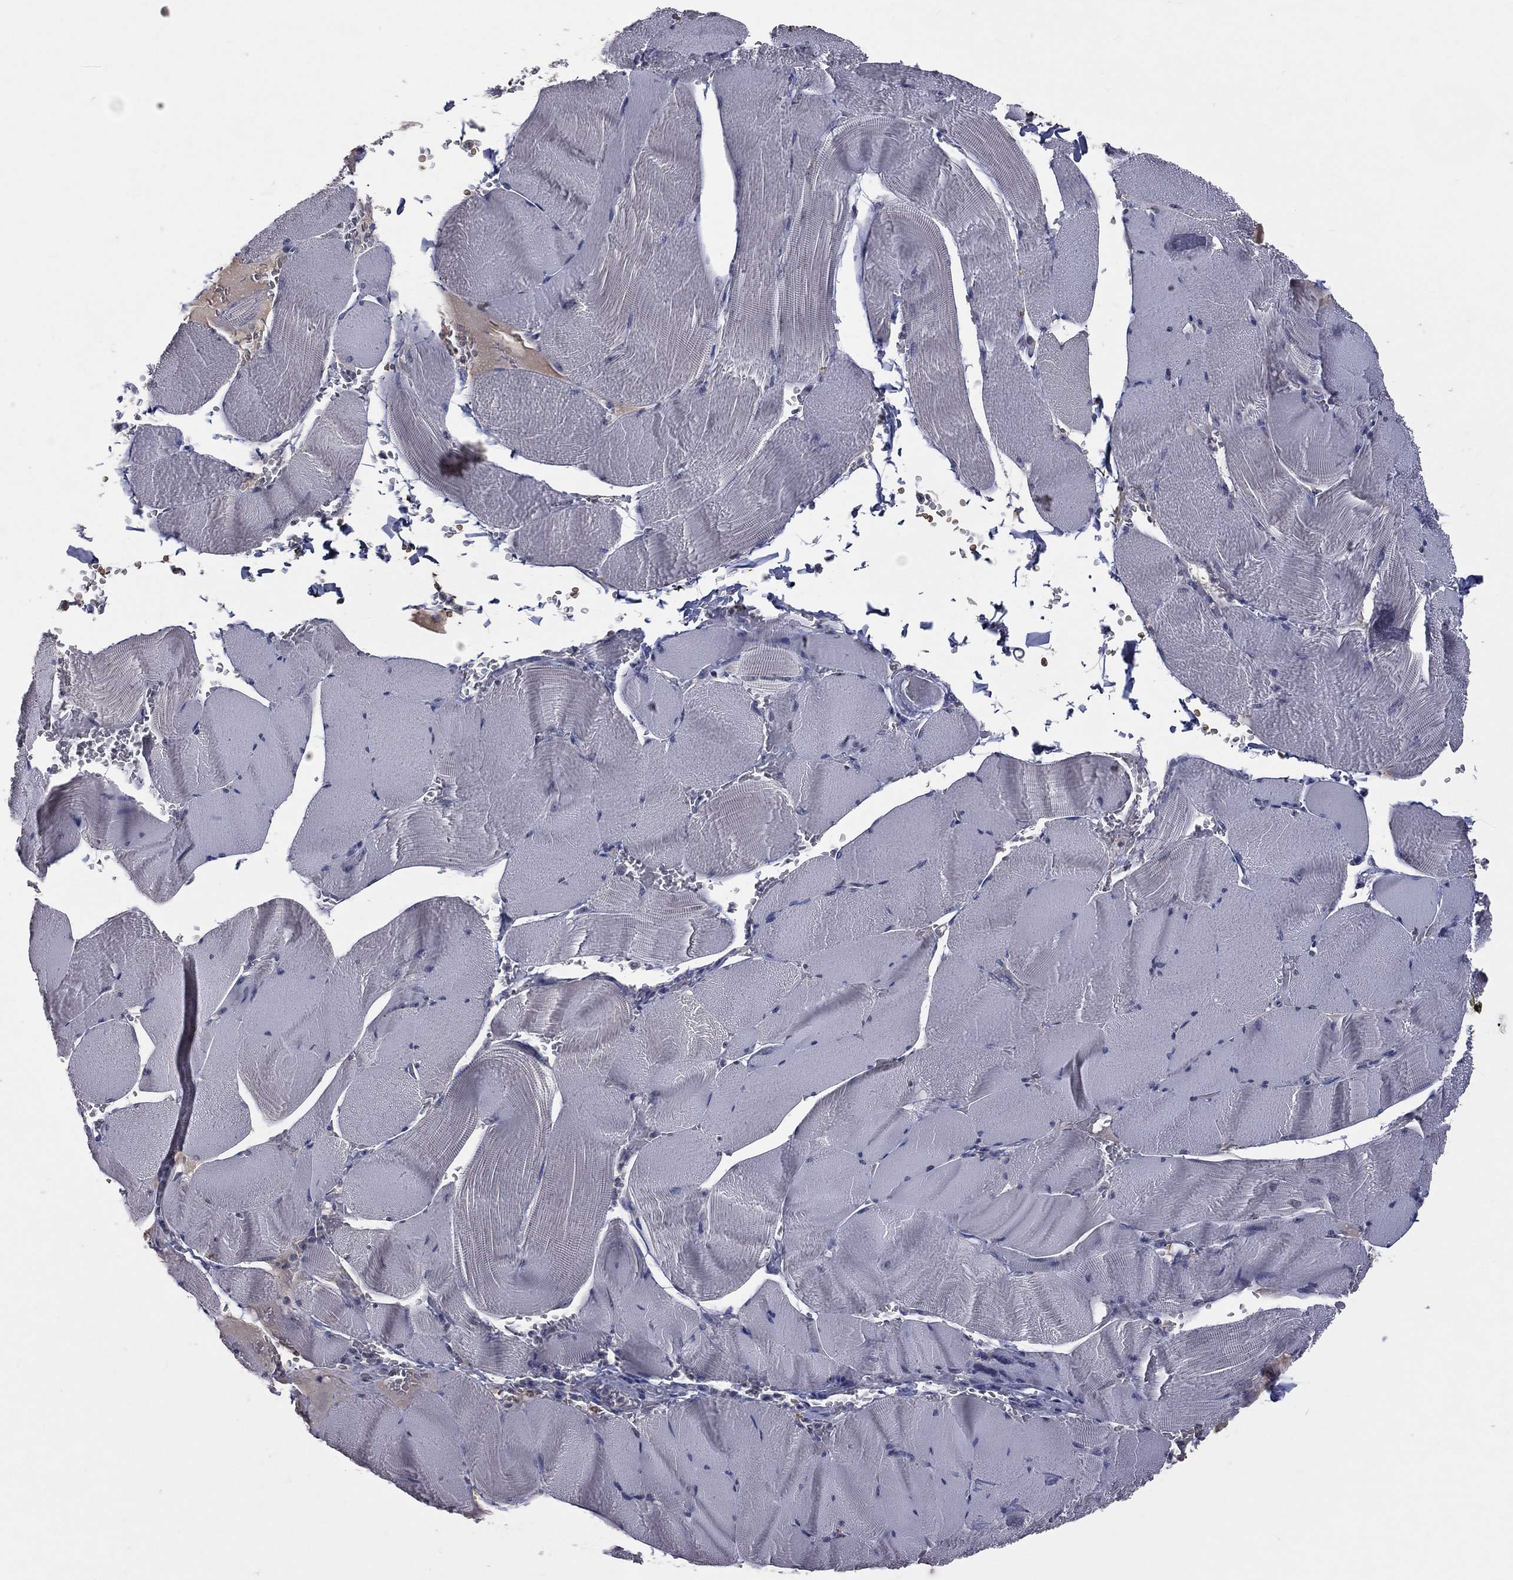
{"staining": {"intensity": "negative", "quantity": "none", "location": "none"}, "tissue": "skeletal muscle", "cell_type": "Myocytes", "image_type": "normal", "snomed": [{"axis": "morphology", "description": "Normal tissue, NOS"}, {"axis": "topography", "description": "Skeletal muscle"}], "caption": "Photomicrograph shows no protein expression in myocytes of benign skeletal muscle. The staining was performed using DAB (3,3'-diaminobenzidine) to visualize the protein expression in brown, while the nuclei were stained in blue with hematoxylin (Magnification: 20x).", "gene": "DSG4", "patient": {"sex": "male", "age": 56}}